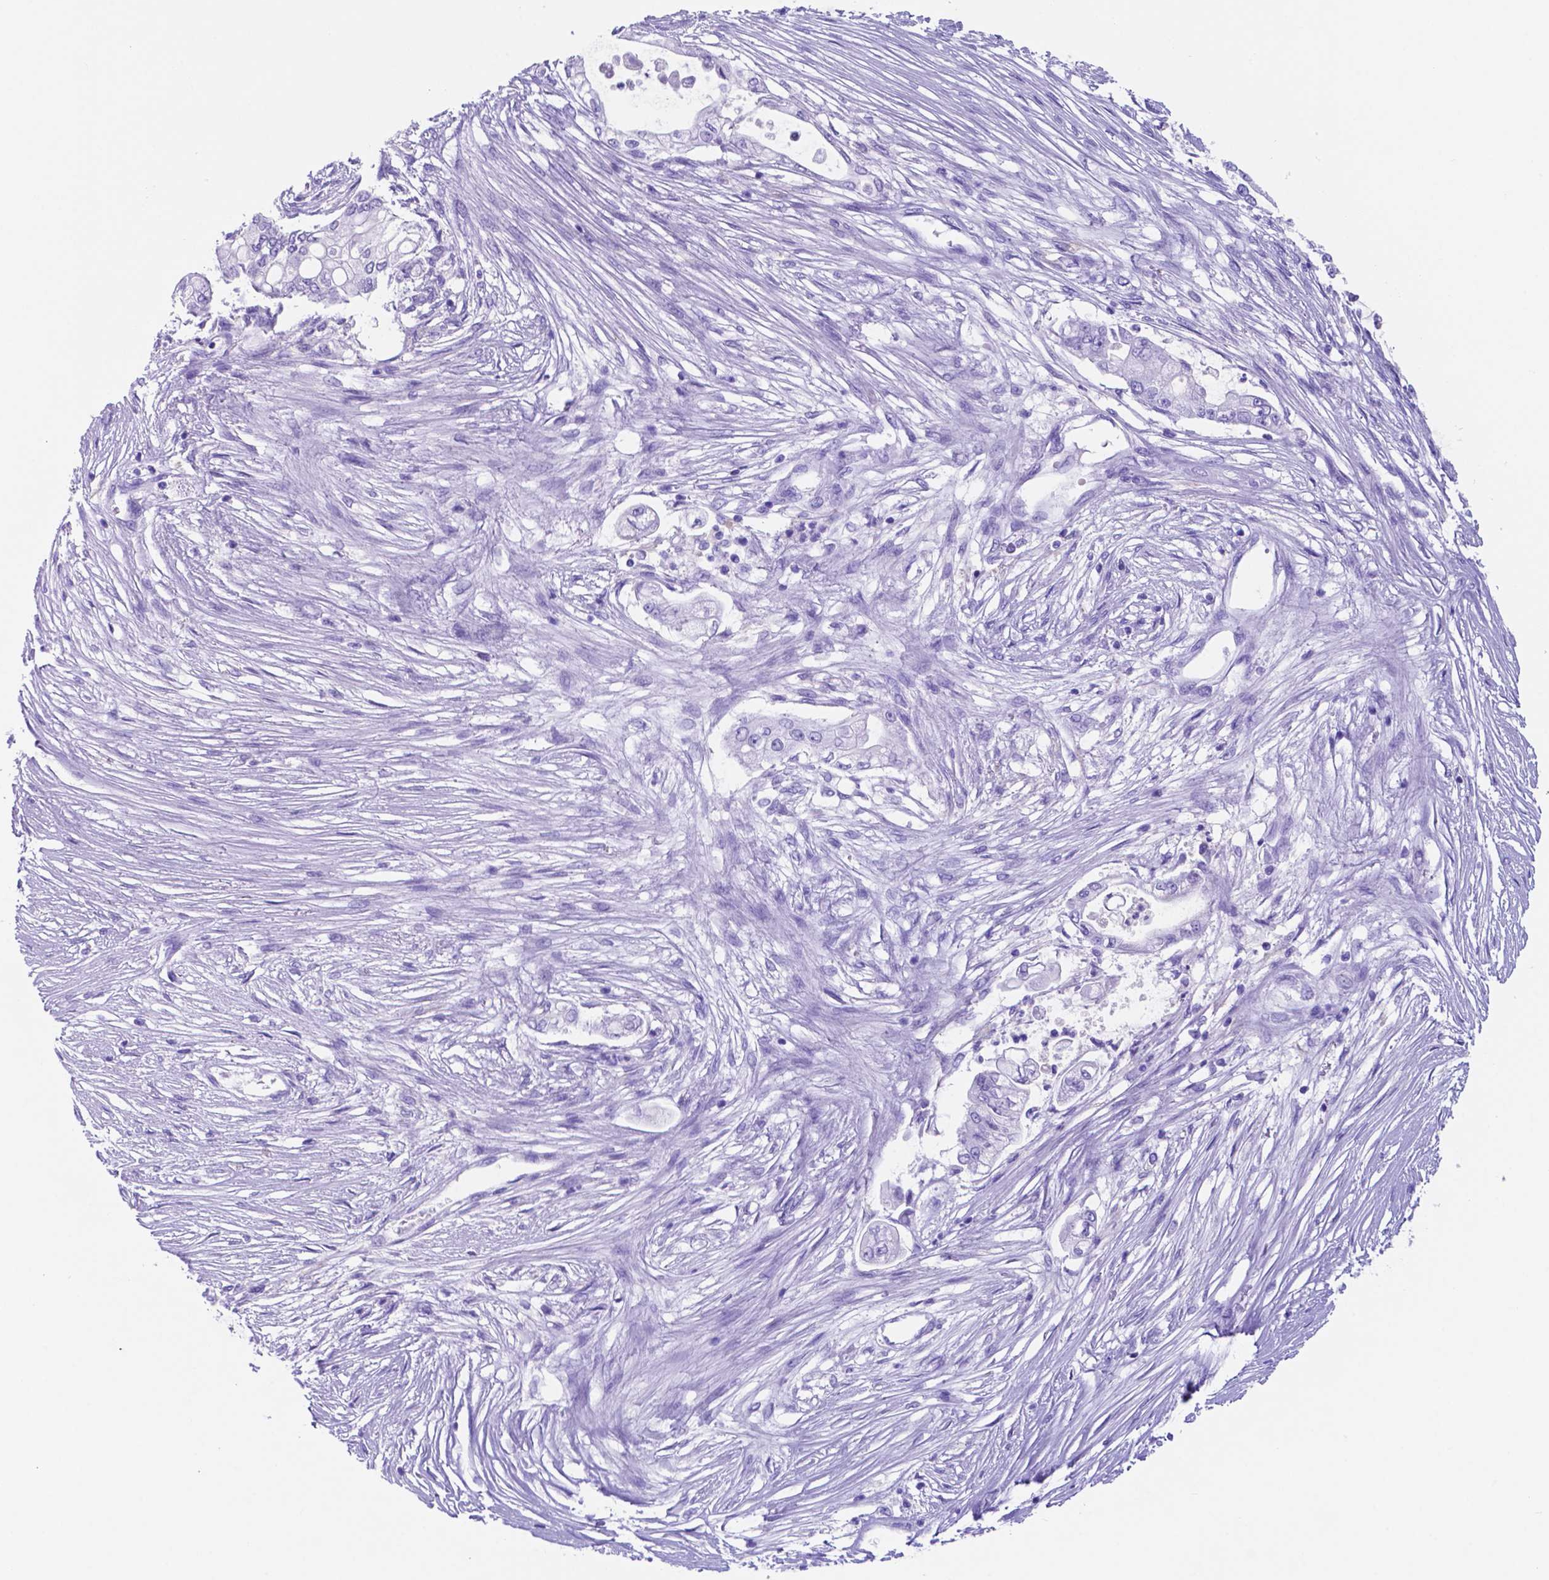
{"staining": {"intensity": "negative", "quantity": "none", "location": "none"}, "tissue": "pancreatic cancer", "cell_type": "Tumor cells", "image_type": "cancer", "snomed": [{"axis": "morphology", "description": "Adenocarcinoma, NOS"}, {"axis": "topography", "description": "Pancreas"}], "caption": "High power microscopy image of an immunohistochemistry photomicrograph of adenocarcinoma (pancreatic), revealing no significant staining in tumor cells. (Immunohistochemistry (ihc), brightfield microscopy, high magnification).", "gene": "DNAAF8", "patient": {"sex": "female", "age": 69}}